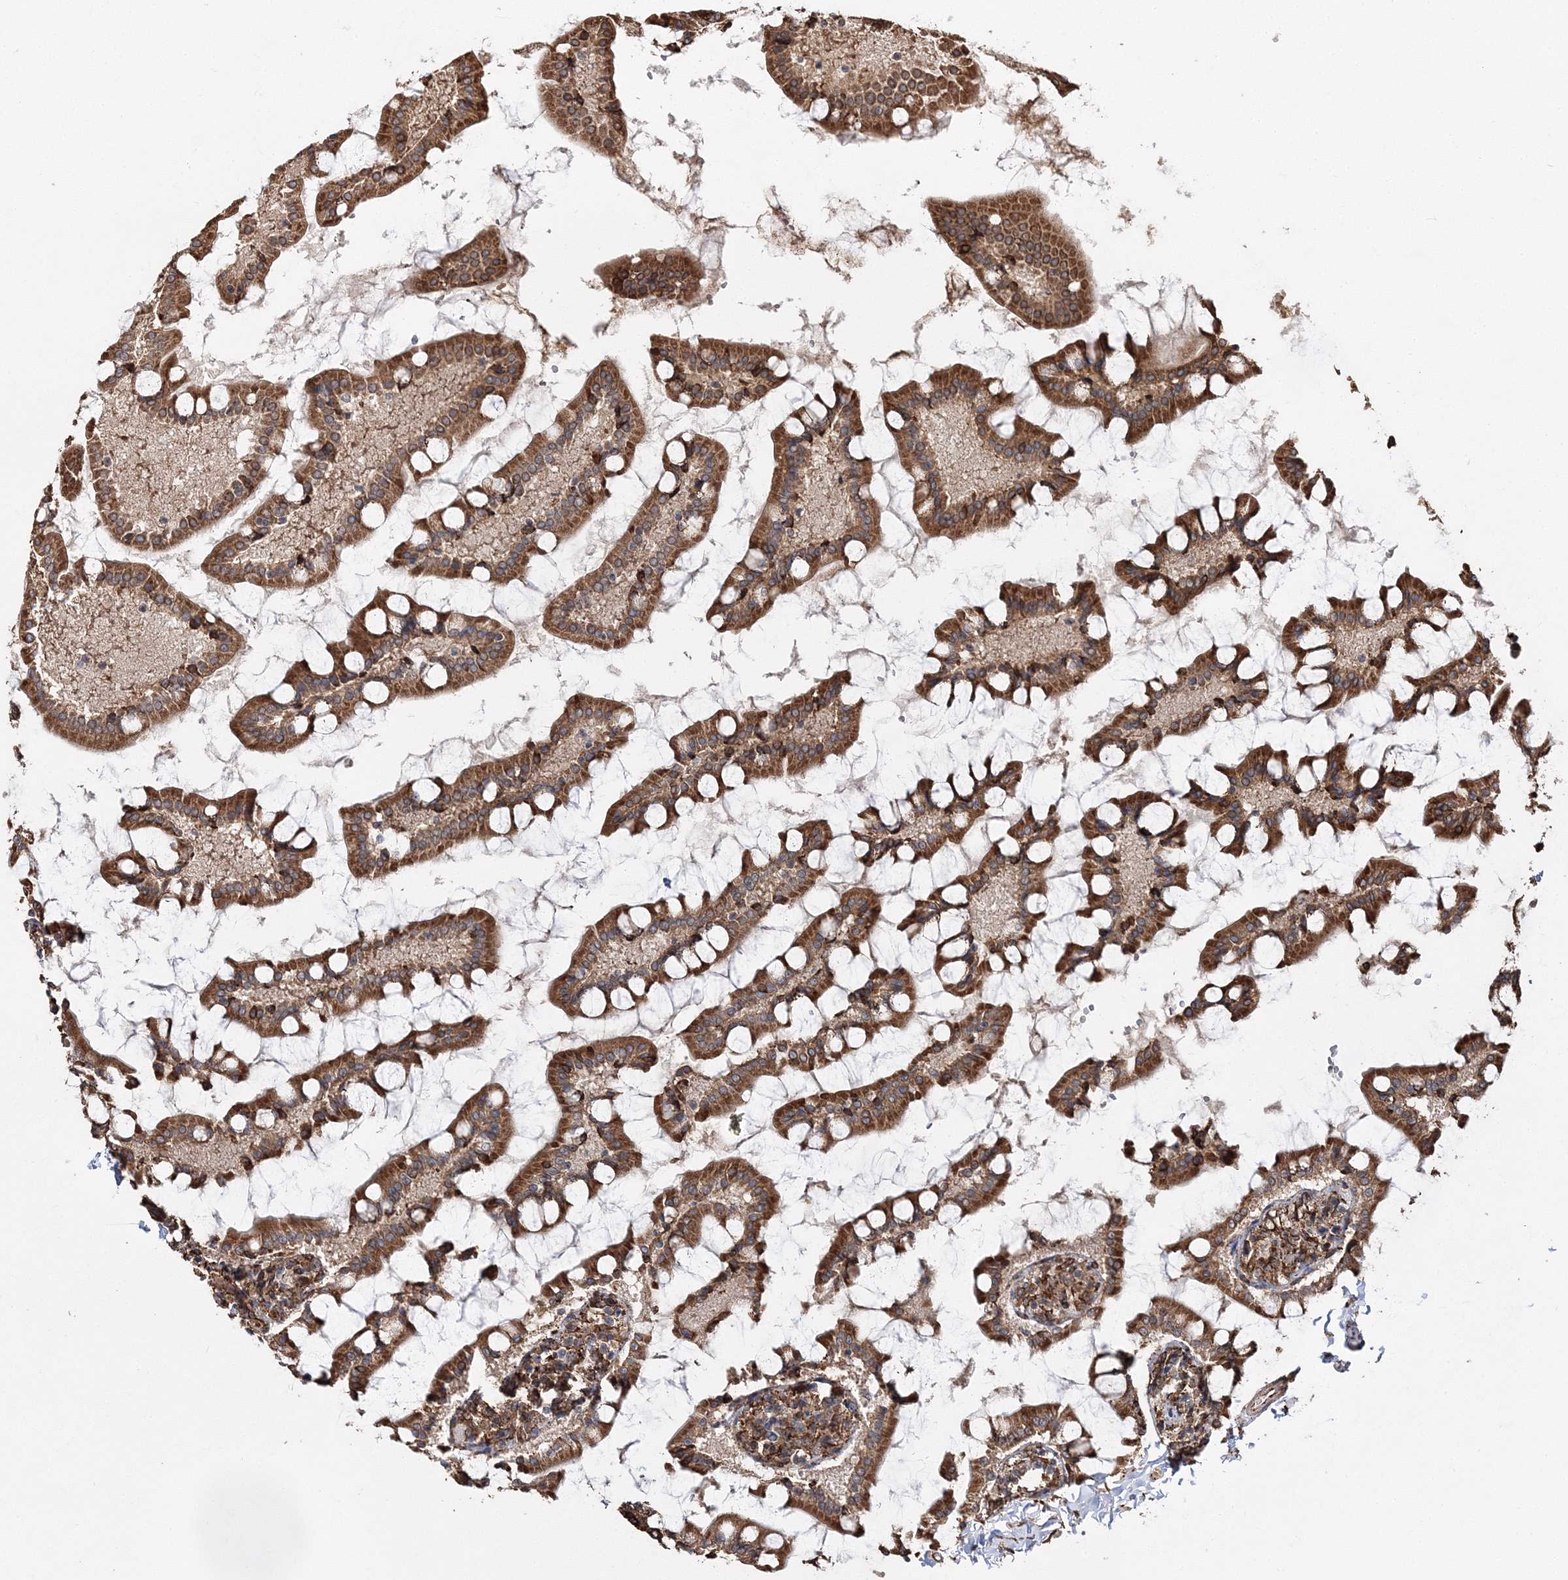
{"staining": {"intensity": "strong", "quantity": ">75%", "location": "cytoplasmic/membranous"}, "tissue": "small intestine", "cell_type": "Glandular cells", "image_type": "normal", "snomed": [{"axis": "morphology", "description": "Normal tissue, NOS"}, {"axis": "topography", "description": "Small intestine"}], "caption": "Glandular cells display high levels of strong cytoplasmic/membranous staining in approximately >75% of cells in normal human small intestine. The staining was performed using DAB (3,3'-diaminobenzidine) to visualize the protein expression in brown, while the nuclei were stained in blue with hematoxylin (Magnification: 20x).", "gene": "SCRN3", "patient": {"sex": "male", "age": 41}}